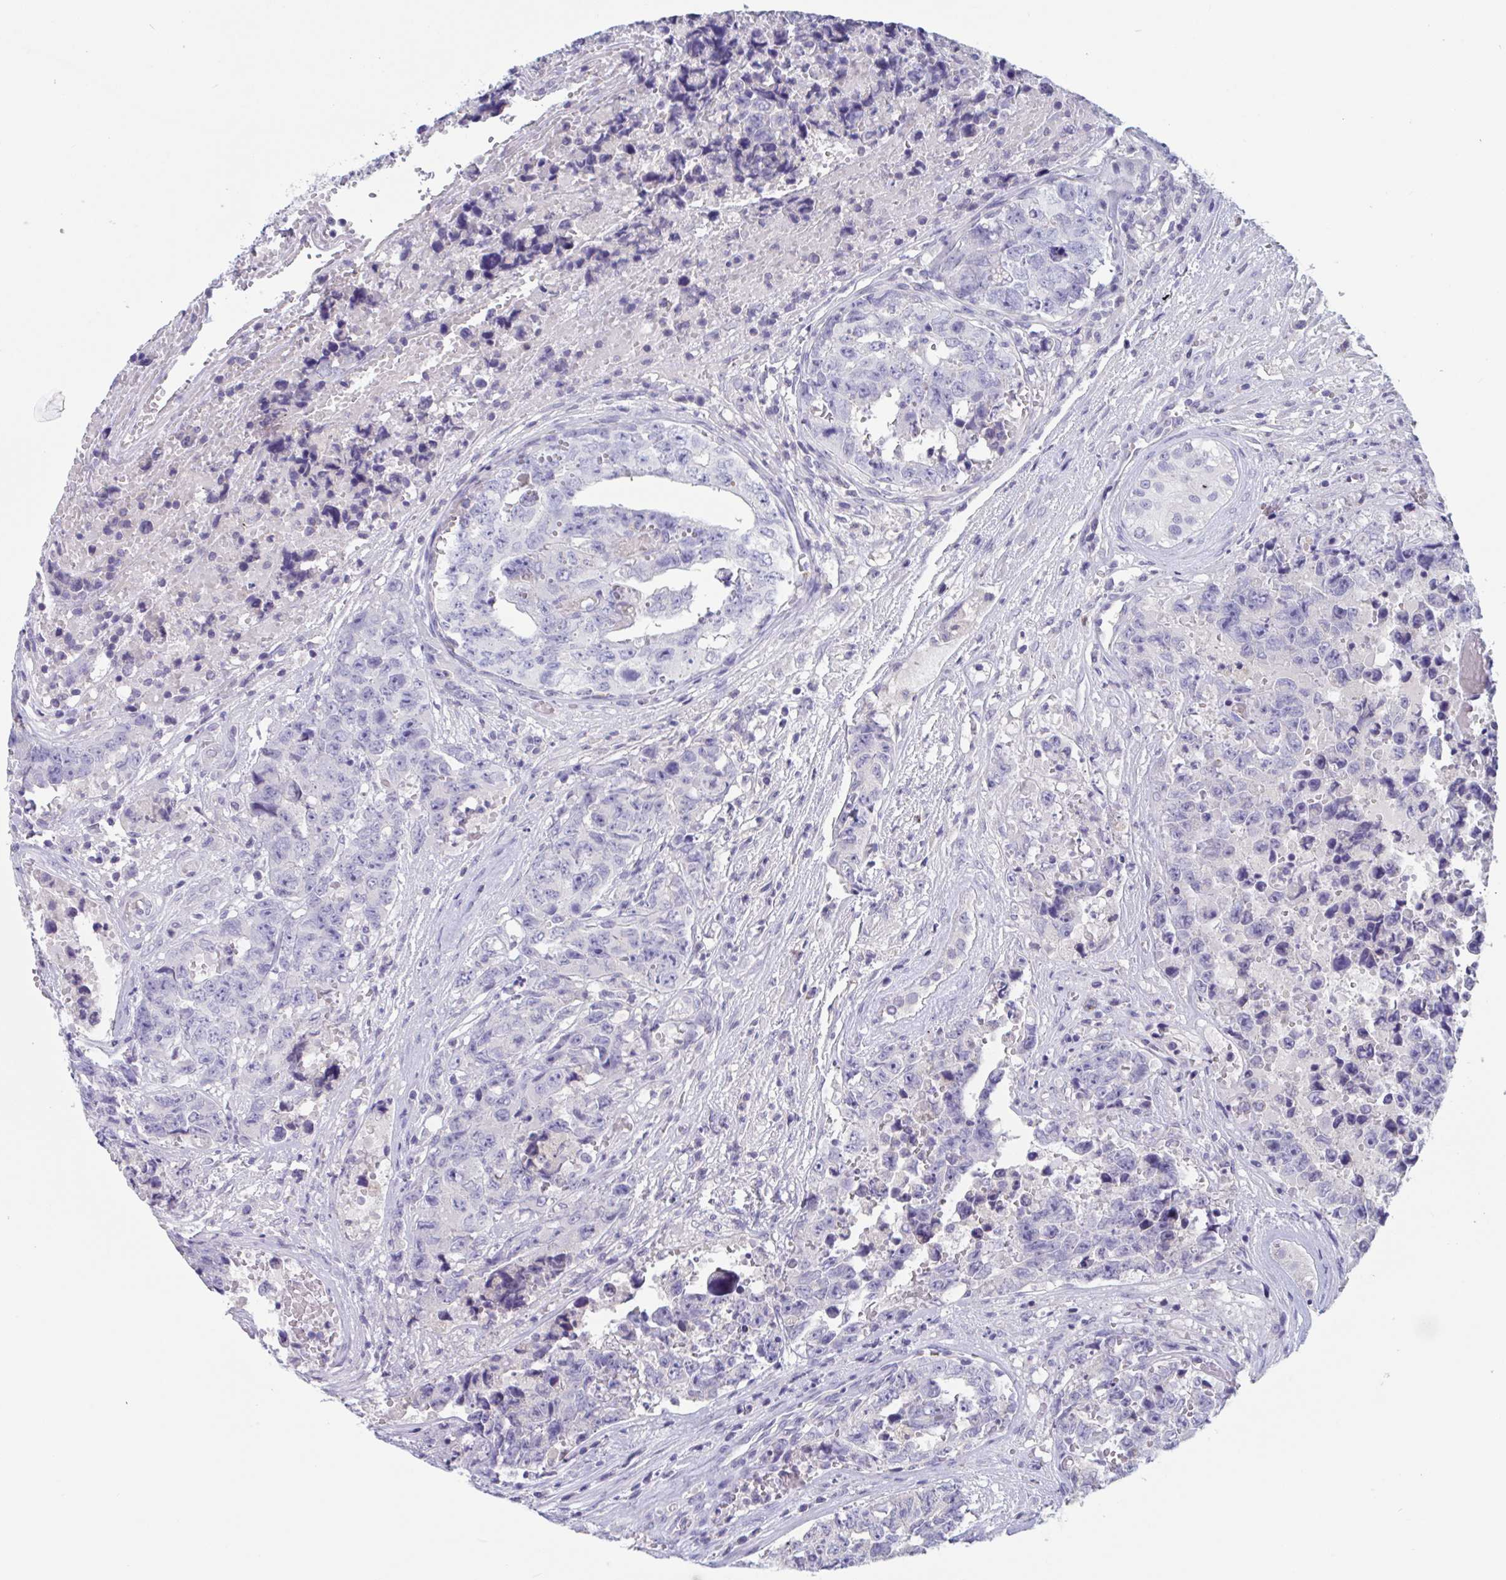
{"staining": {"intensity": "negative", "quantity": "none", "location": "none"}, "tissue": "testis cancer", "cell_type": "Tumor cells", "image_type": "cancer", "snomed": [{"axis": "morphology", "description": "Normal tissue, NOS"}, {"axis": "morphology", "description": "Carcinoma, Embryonal, NOS"}, {"axis": "topography", "description": "Testis"}, {"axis": "topography", "description": "Epididymis"}], "caption": "This photomicrograph is of embryonal carcinoma (testis) stained with immunohistochemistry to label a protein in brown with the nuclei are counter-stained blue. There is no expression in tumor cells.", "gene": "ZNHIT2", "patient": {"sex": "male", "age": 25}}